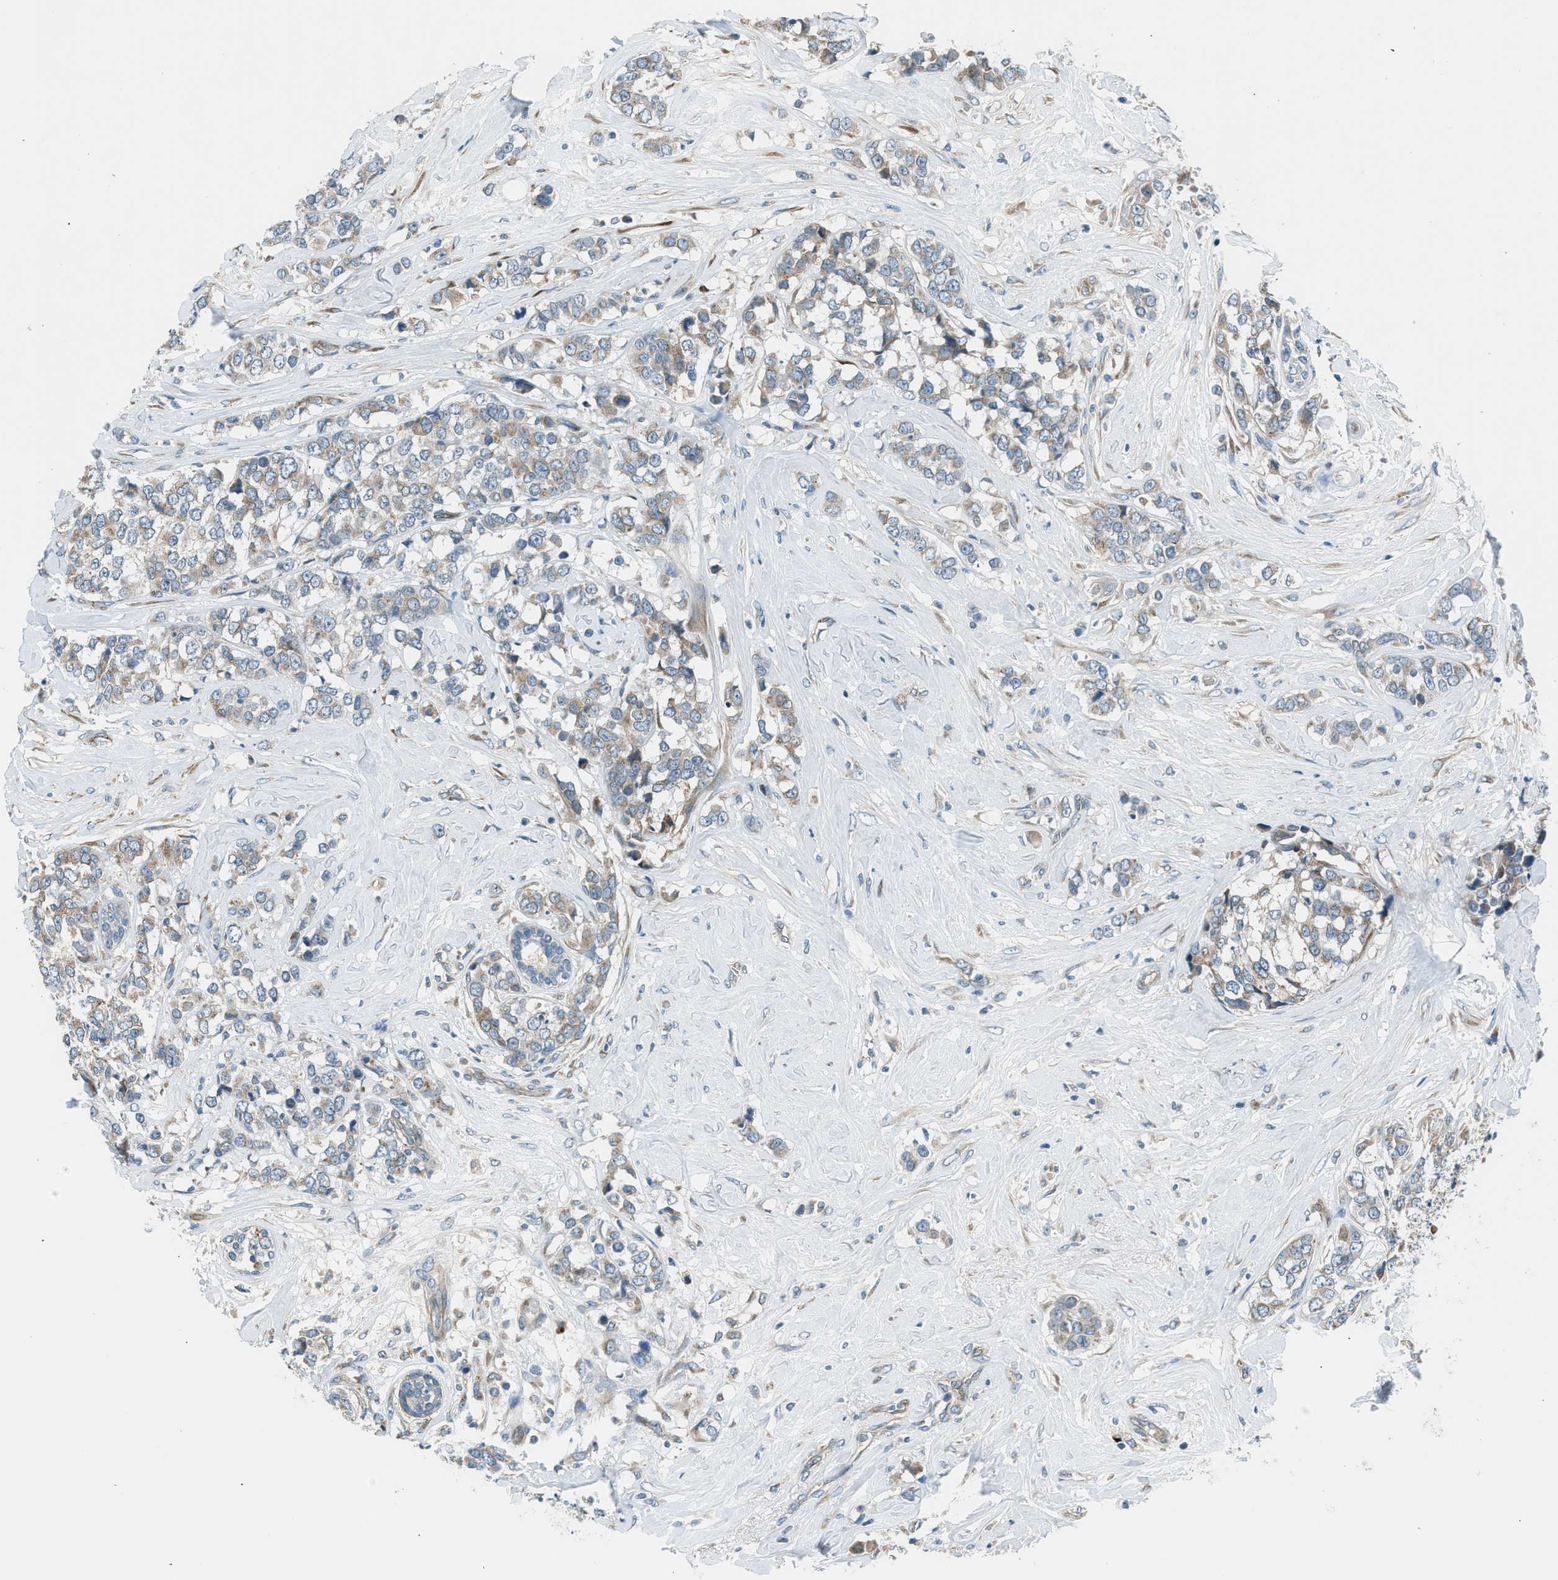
{"staining": {"intensity": "moderate", "quantity": "<25%", "location": "cytoplasmic/membranous"}, "tissue": "breast cancer", "cell_type": "Tumor cells", "image_type": "cancer", "snomed": [{"axis": "morphology", "description": "Lobular carcinoma"}, {"axis": "topography", "description": "Breast"}], "caption": "DAB immunohistochemical staining of breast cancer (lobular carcinoma) reveals moderate cytoplasmic/membranous protein expression in approximately <25% of tumor cells.", "gene": "LMBR1", "patient": {"sex": "female", "age": 59}}